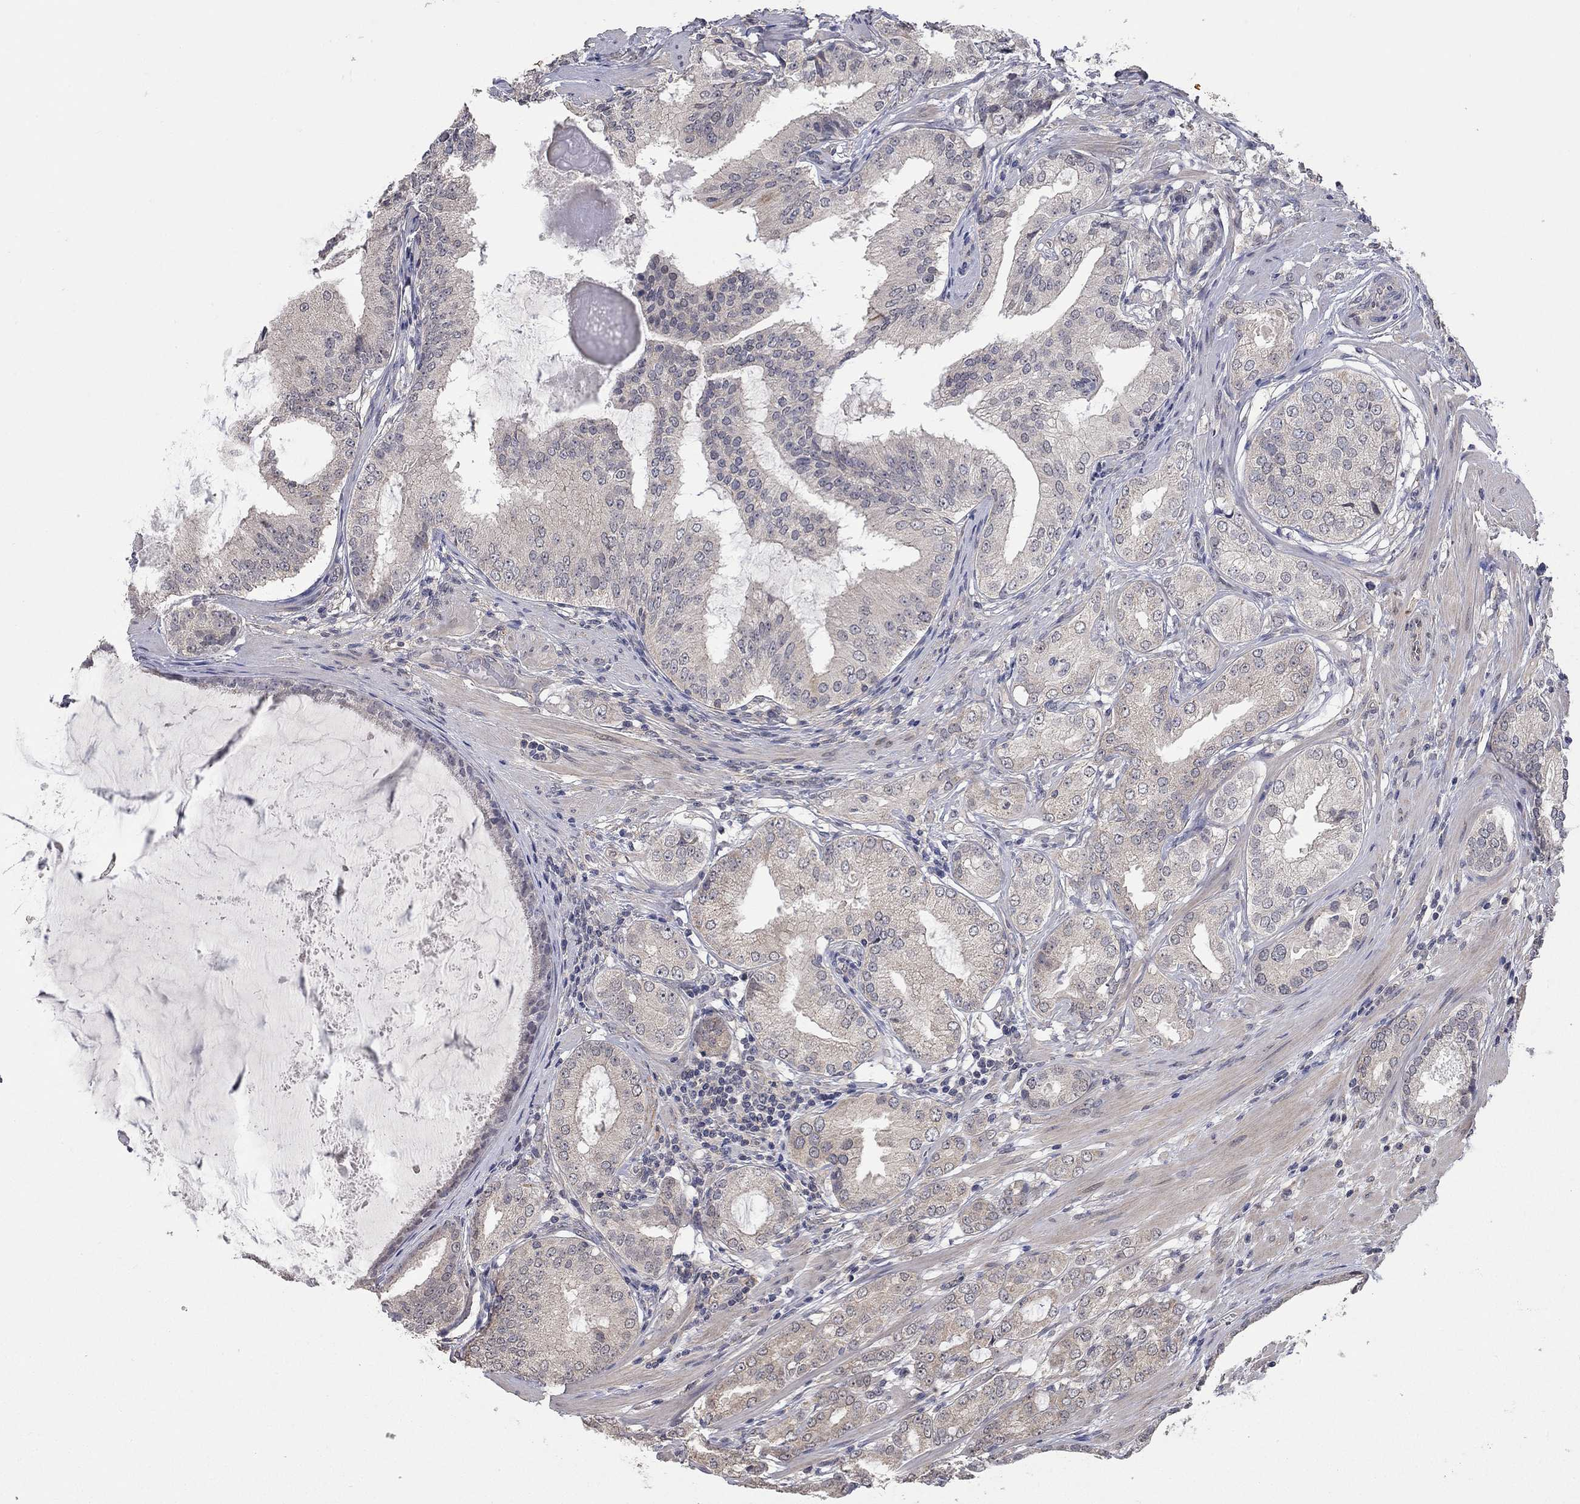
{"staining": {"intensity": "weak", "quantity": "<25%", "location": "cytoplasmic/membranous"}, "tissue": "prostate cancer", "cell_type": "Tumor cells", "image_type": "cancer", "snomed": [{"axis": "morphology", "description": "Adenocarcinoma, High grade"}, {"axis": "topography", "description": "Prostate and seminal vesicle, NOS"}], "caption": "A histopathology image of prostate adenocarcinoma (high-grade) stained for a protein reveals no brown staining in tumor cells.", "gene": "WASF3", "patient": {"sex": "male", "age": 62}}